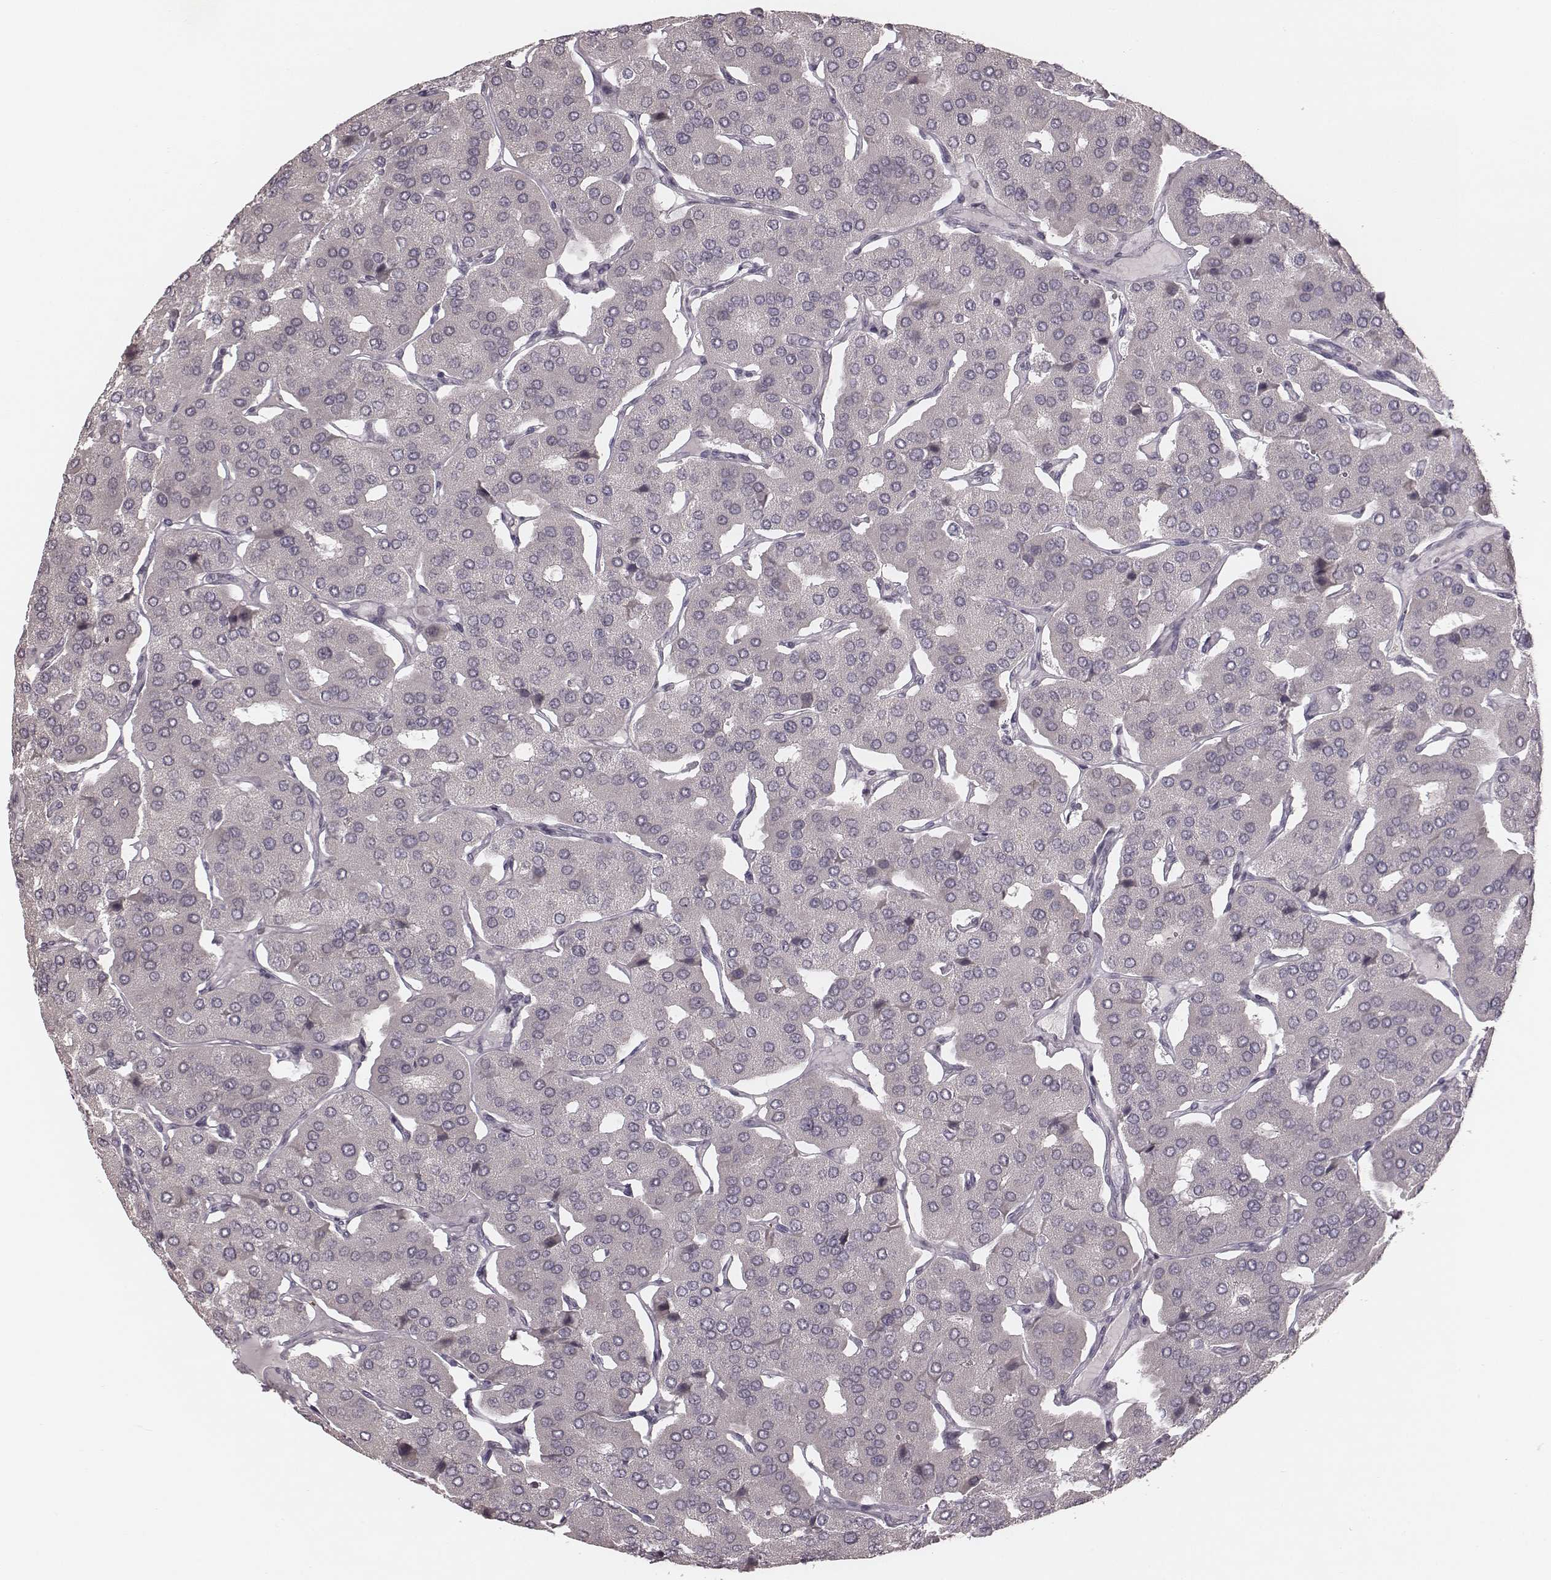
{"staining": {"intensity": "negative", "quantity": "none", "location": "none"}, "tissue": "parathyroid gland", "cell_type": "Glandular cells", "image_type": "normal", "snomed": [{"axis": "morphology", "description": "Normal tissue, NOS"}, {"axis": "morphology", "description": "Adenoma, NOS"}, {"axis": "topography", "description": "Parathyroid gland"}], "caption": "Photomicrograph shows no protein positivity in glandular cells of unremarkable parathyroid gland.", "gene": "IQCG", "patient": {"sex": "female", "age": 86}}